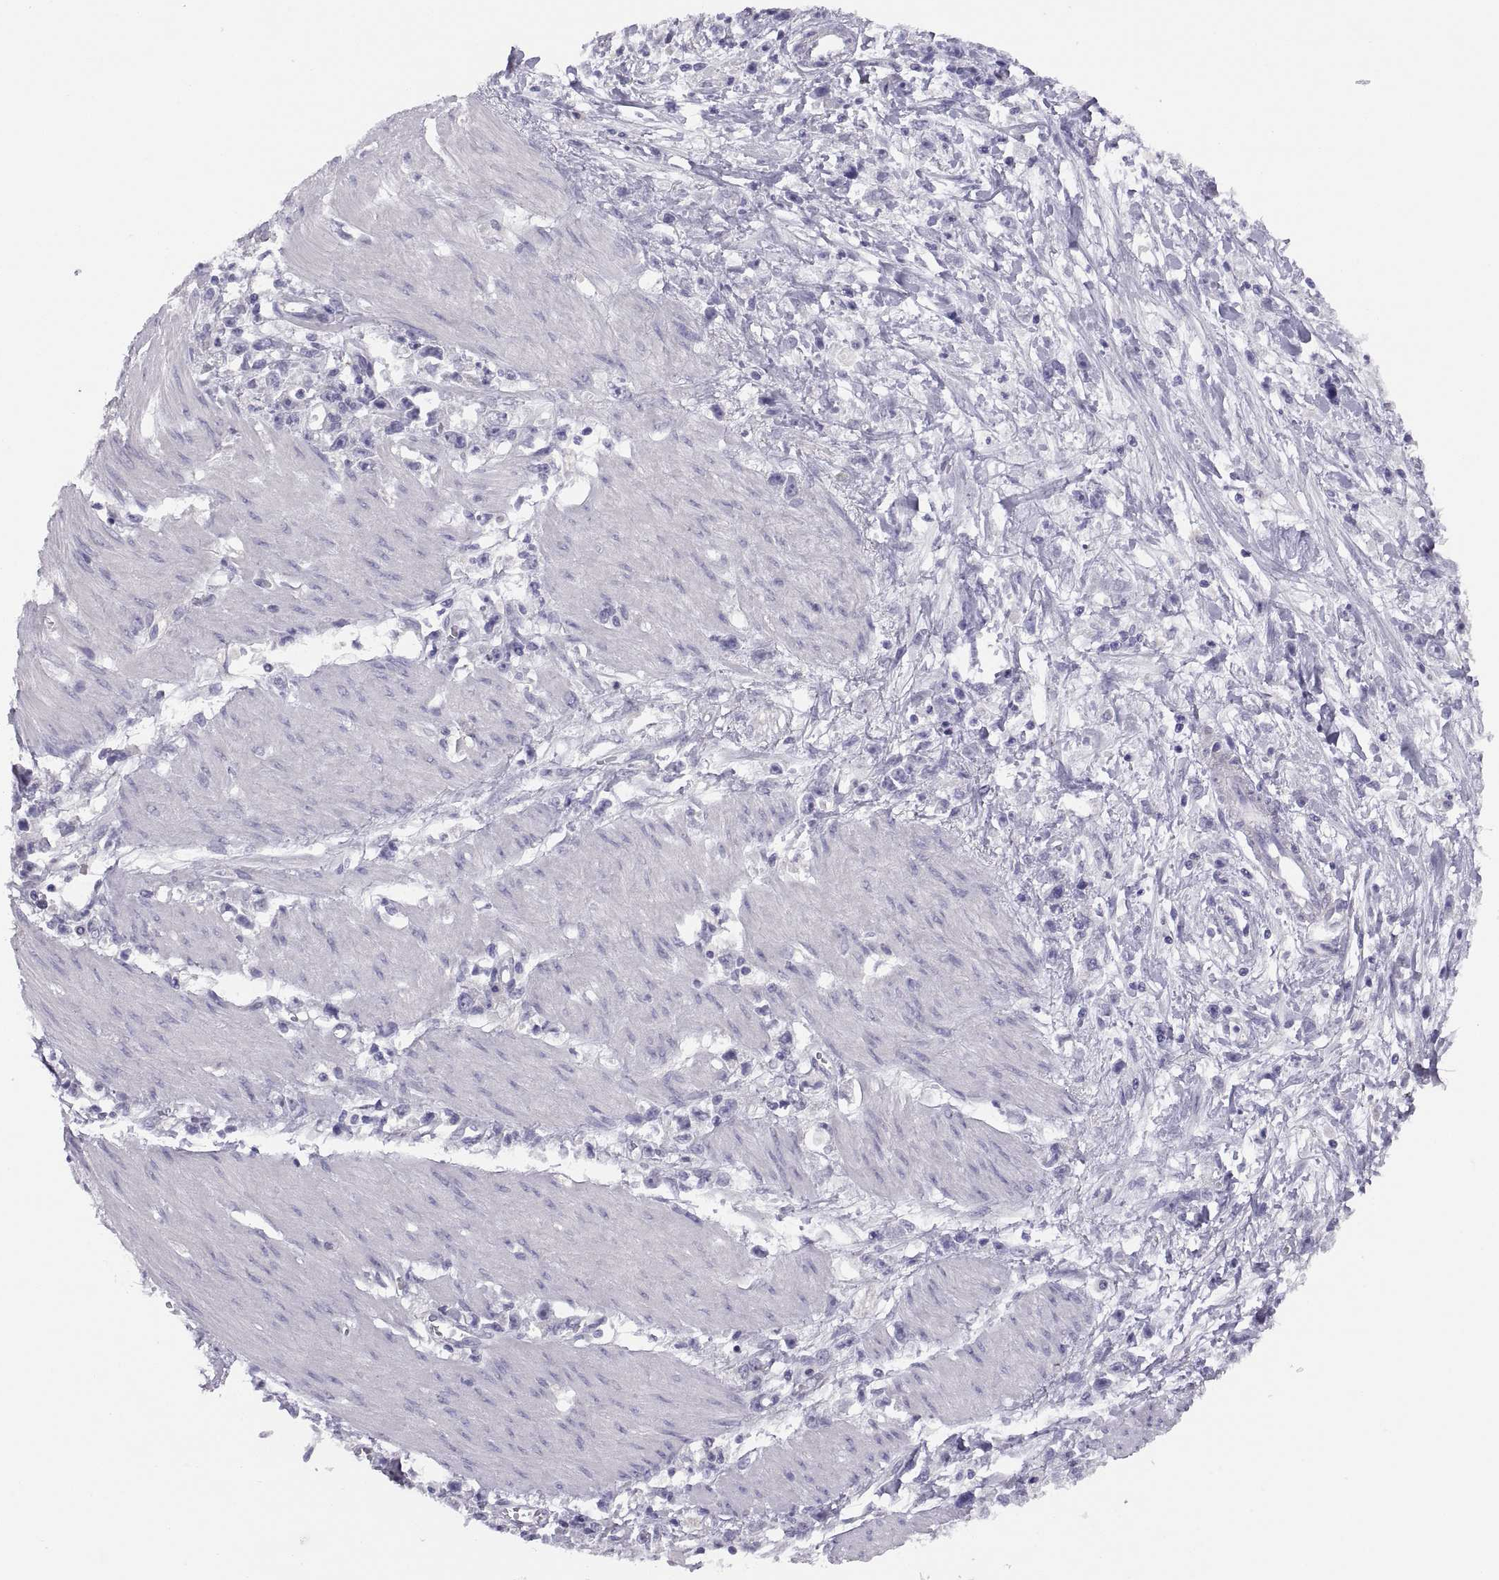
{"staining": {"intensity": "negative", "quantity": "none", "location": "none"}, "tissue": "stomach cancer", "cell_type": "Tumor cells", "image_type": "cancer", "snomed": [{"axis": "morphology", "description": "Adenocarcinoma, NOS"}, {"axis": "topography", "description": "Stomach"}], "caption": "Immunohistochemistry photomicrograph of neoplastic tissue: human stomach adenocarcinoma stained with DAB (3,3'-diaminobenzidine) shows no significant protein expression in tumor cells. Nuclei are stained in blue.", "gene": "STRC", "patient": {"sex": "female", "age": 59}}